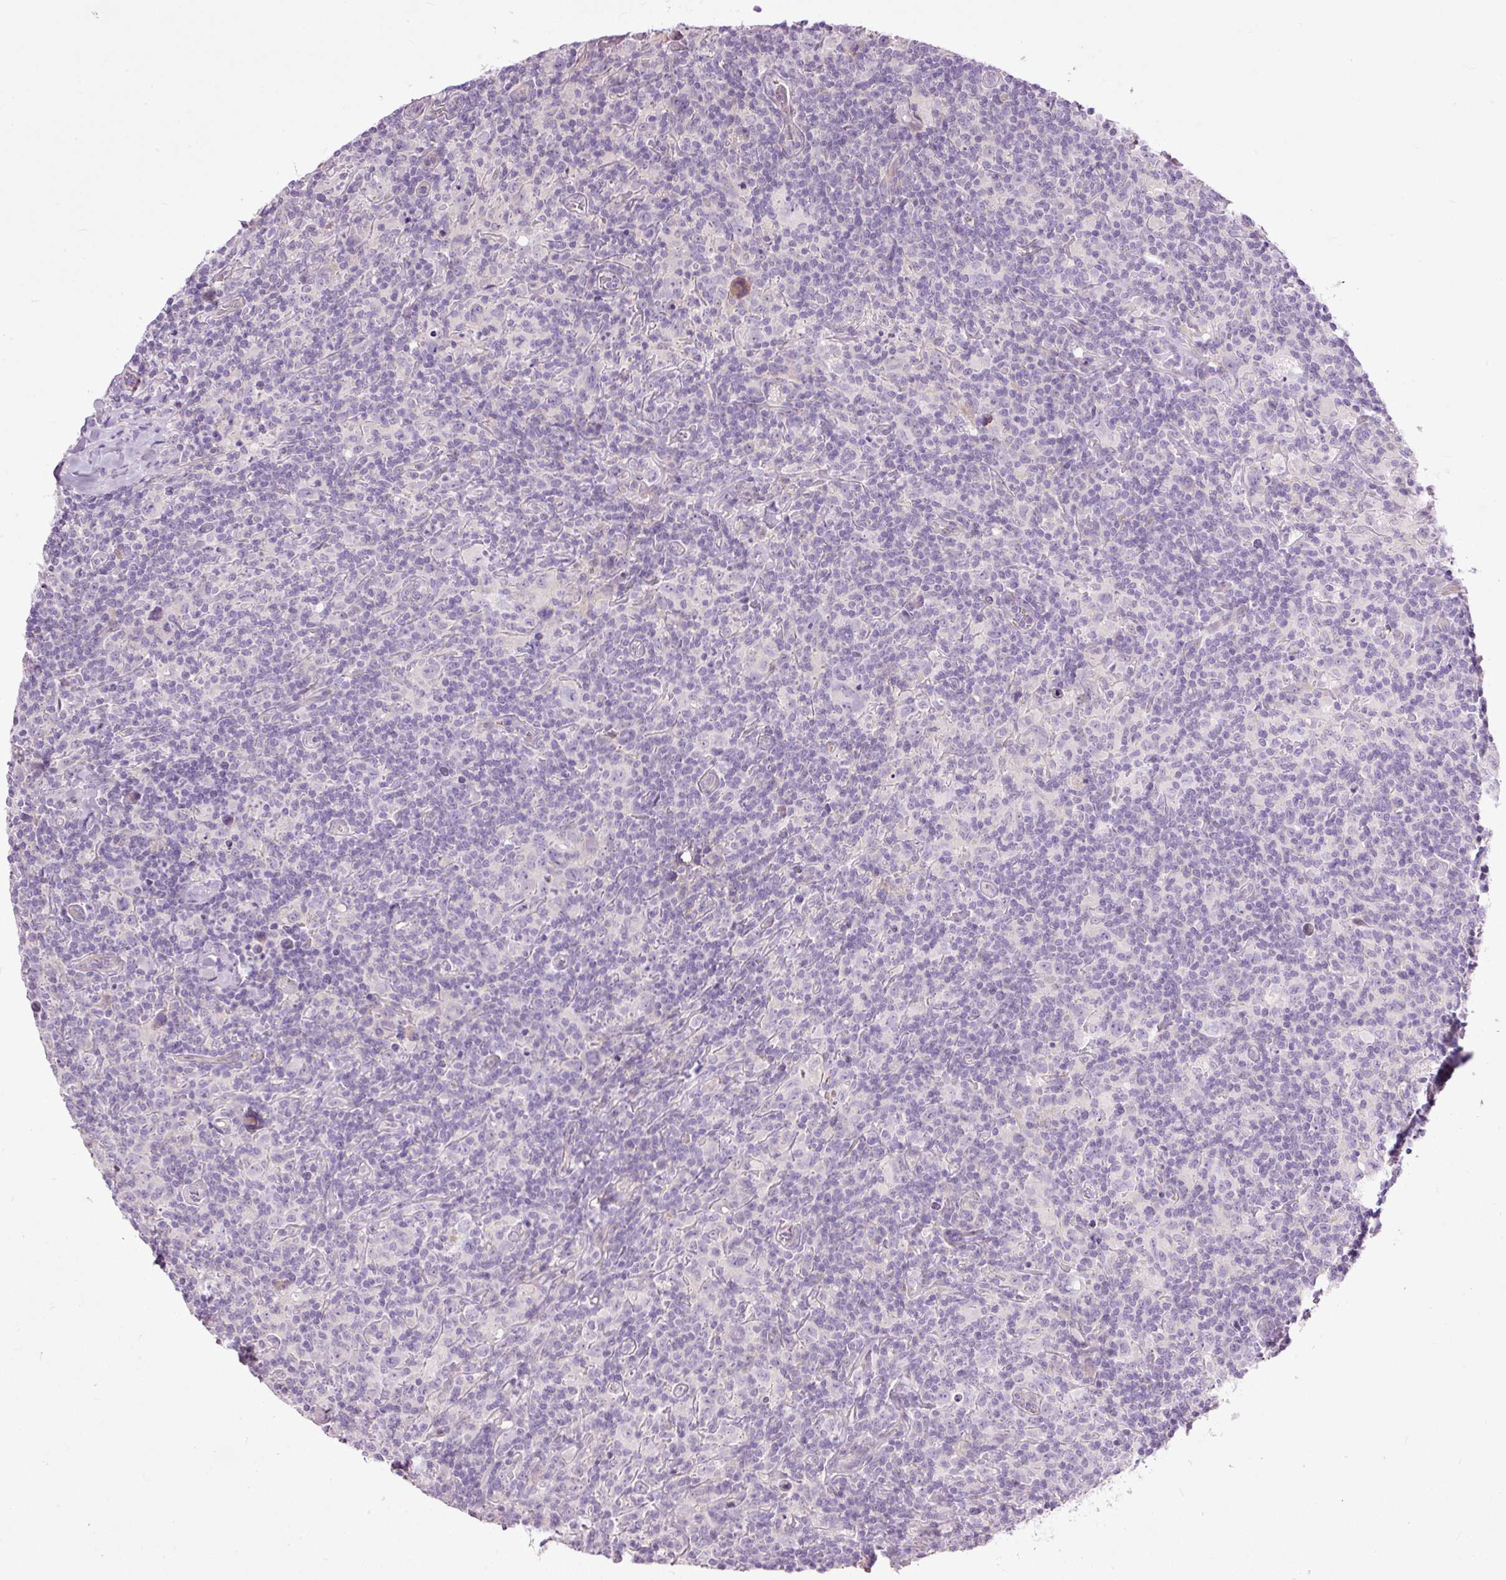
{"staining": {"intensity": "negative", "quantity": "none", "location": "none"}, "tissue": "lymphoma", "cell_type": "Tumor cells", "image_type": "cancer", "snomed": [{"axis": "morphology", "description": "Hodgkin's disease, NOS"}, {"axis": "topography", "description": "Lymph node"}], "caption": "Immunohistochemistry of Hodgkin's disease displays no staining in tumor cells.", "gene": "FCRL4", "patient": {"sex": "female", "age": 18}}